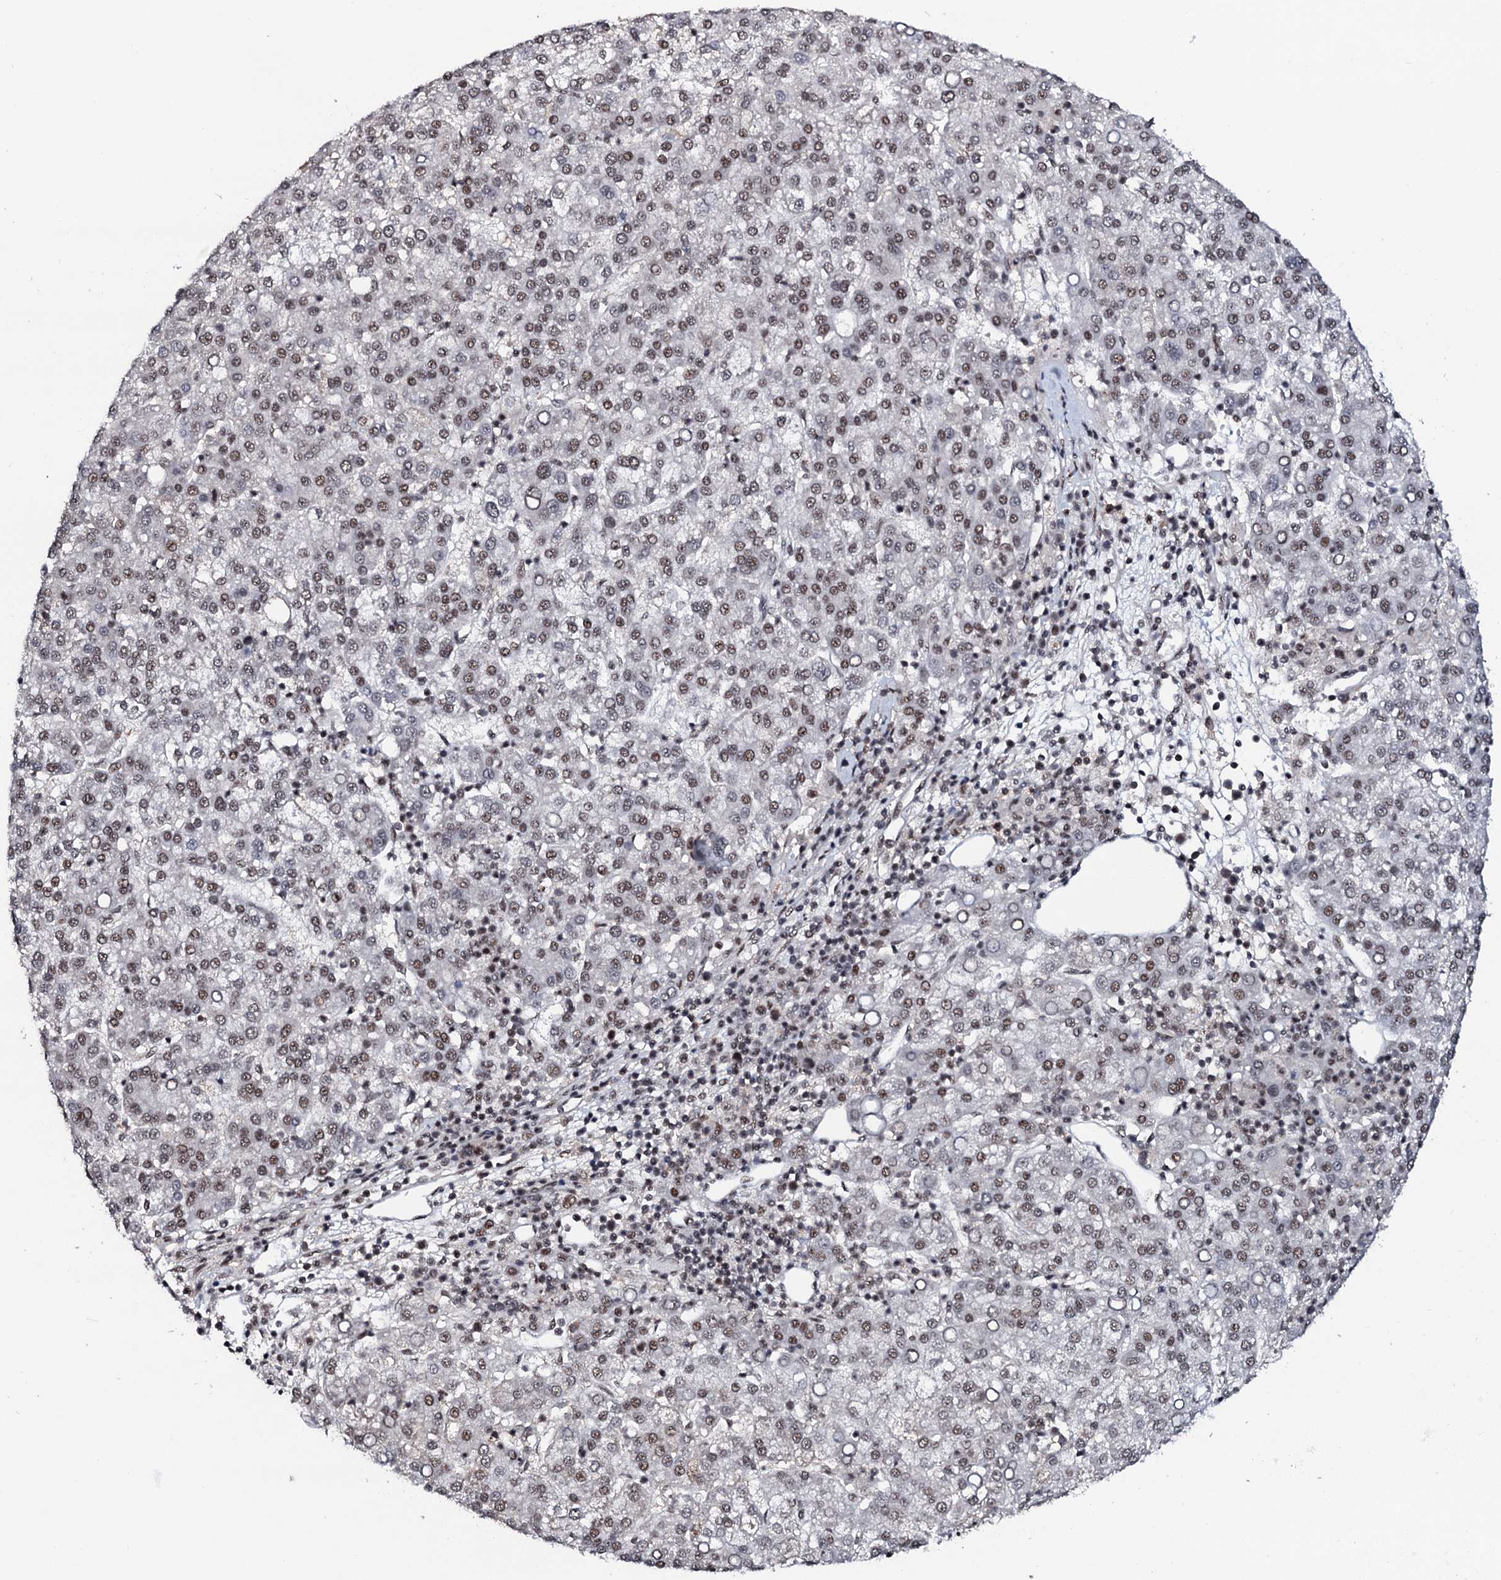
{"staining": {"intensity": "moderate", "quantity": "25%-75%", "location": "nuclear"}, "tissue": "liver cancer", "cell_type": "Tumor cells", "image_type": "cancer", "snomed": [{"axis": "morphology", "description": "Carcinoma, Hepatocellular, NOS"}, {"axis": "topography", "description": "Liver"}], "caption": "Protein staining reveals moderate nuclear staining in about 25%-75% of tumor cells in liver hepatocellular carcinoma.", "gene": "PRPF18", "patient": {"sex": "female", "age": 58}}